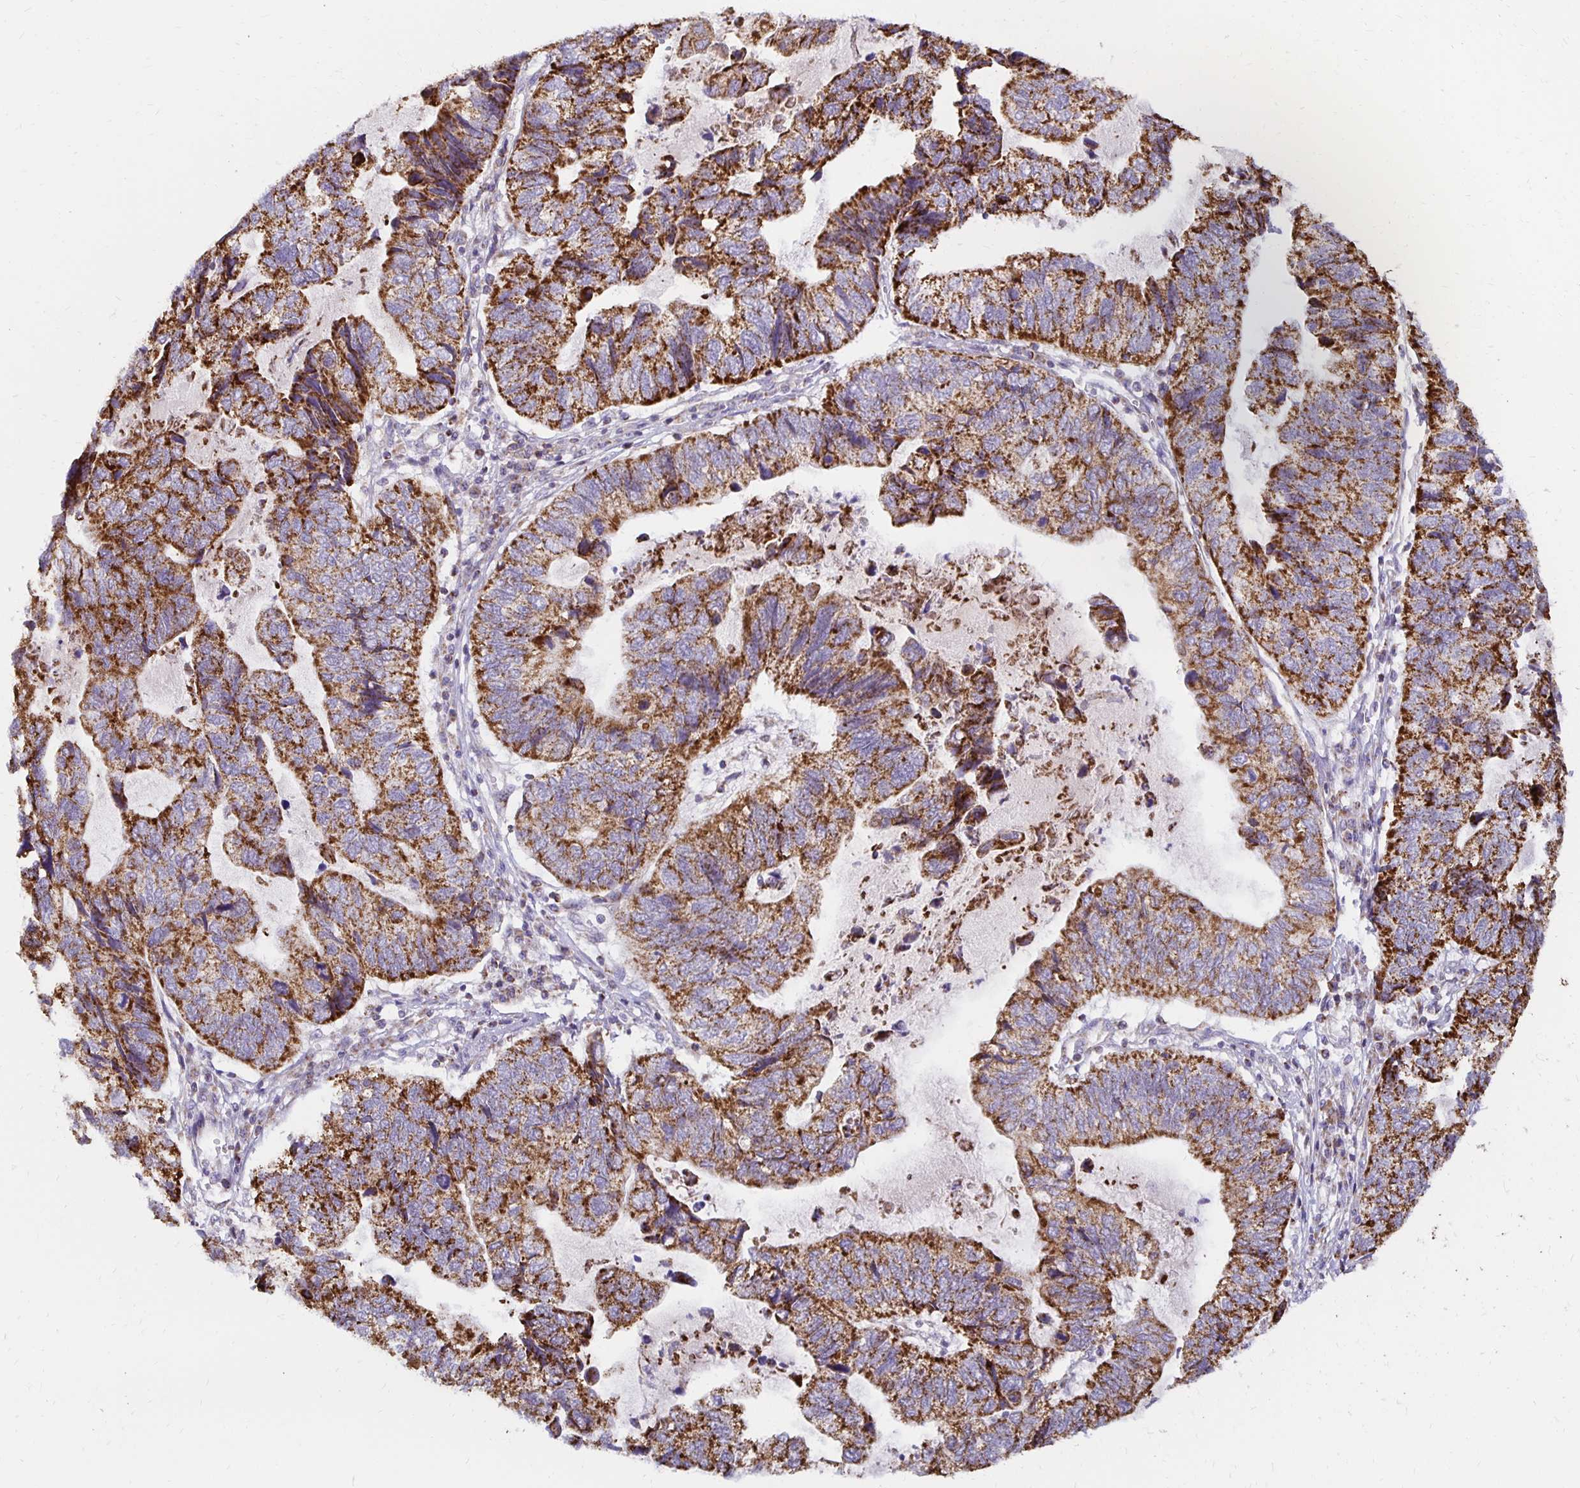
{"staining": {"intensity": "strong", "quantity": ">75%", "location": "cytoplasmic/membranous"}, "tissue": "stomach cancer", "cell_type": "Tumor cells", "image_type": "cancer", "snomed": [{"axis": "morphology", "description": "Adenocarcinoma, NOS"}, {"axis": "topography", "description": "Stomach, upper"}], "caption": "Tumor cells display high levels of strong cytoplasmic/membranous staining in approximately >75% of cells in human adenocarcinoma (stomach). (DAB (3,3'-diaminobenzidine) IHC with brightfield microscopy, high magnification).", "gene": "IER3", "patient": {"sex": "female", "age": 67}}